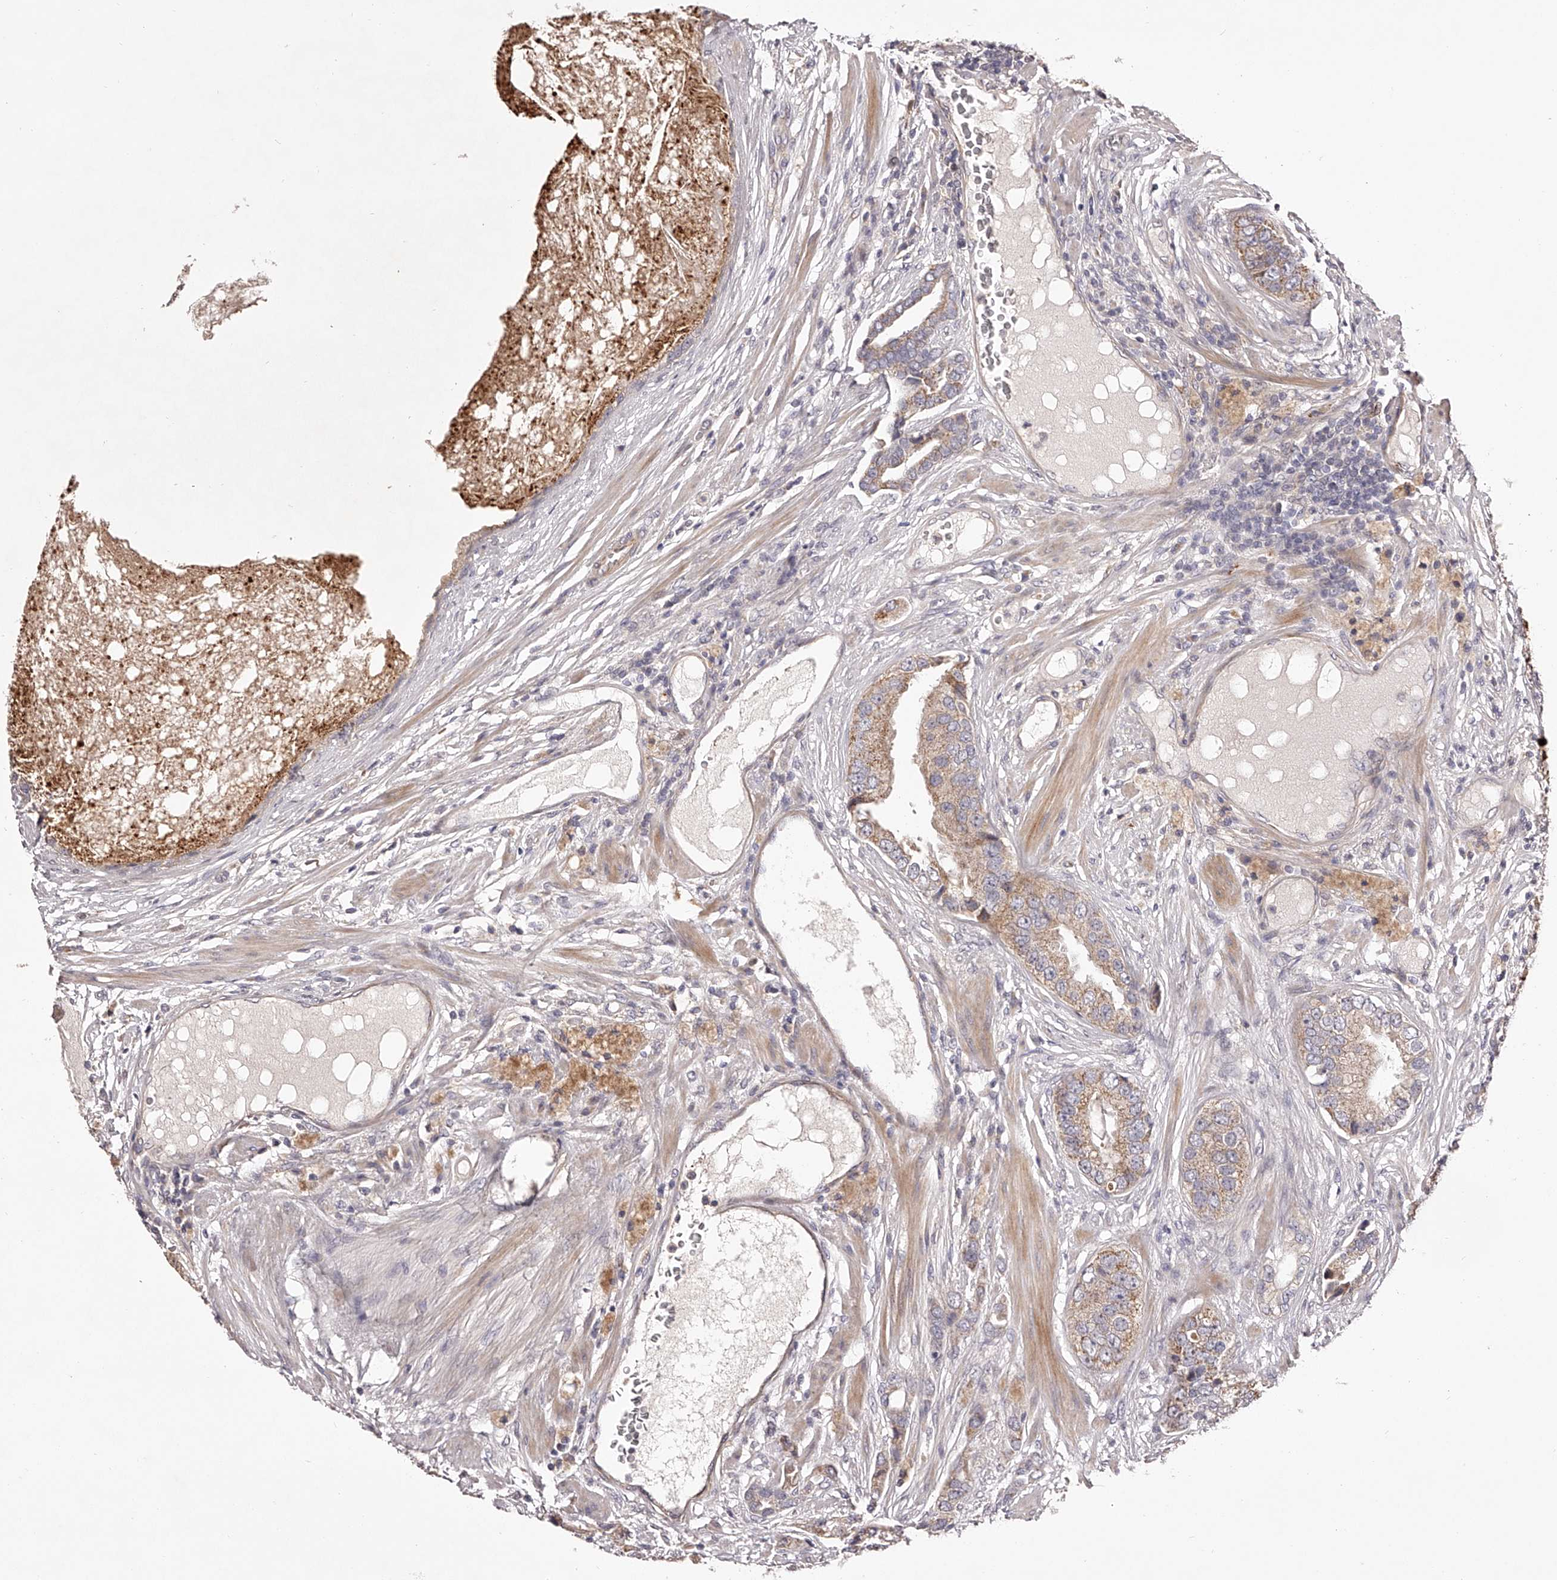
{"staining": {"intensity": "moderate", "quantity": ">75%", "location": "cytoplasmic/membranous"}, "tissue": "prostate cancer", "cell_type": "Tumor cells", "image_type": "cancer", "snomed": [{"axis": "morphology", "description": "Adenocarcinoma, High grade"}, {"axis": "topography", "description": "Prostate"}], "caption": "Adenocarcinoma (high-grade) (prostate) stained with IHC reveals moderate cytoplasmic/membranous positivity in about >75% of tumor cells.", "gene": "ODF2L", "patient": {"sex": "male", "age": 70}}